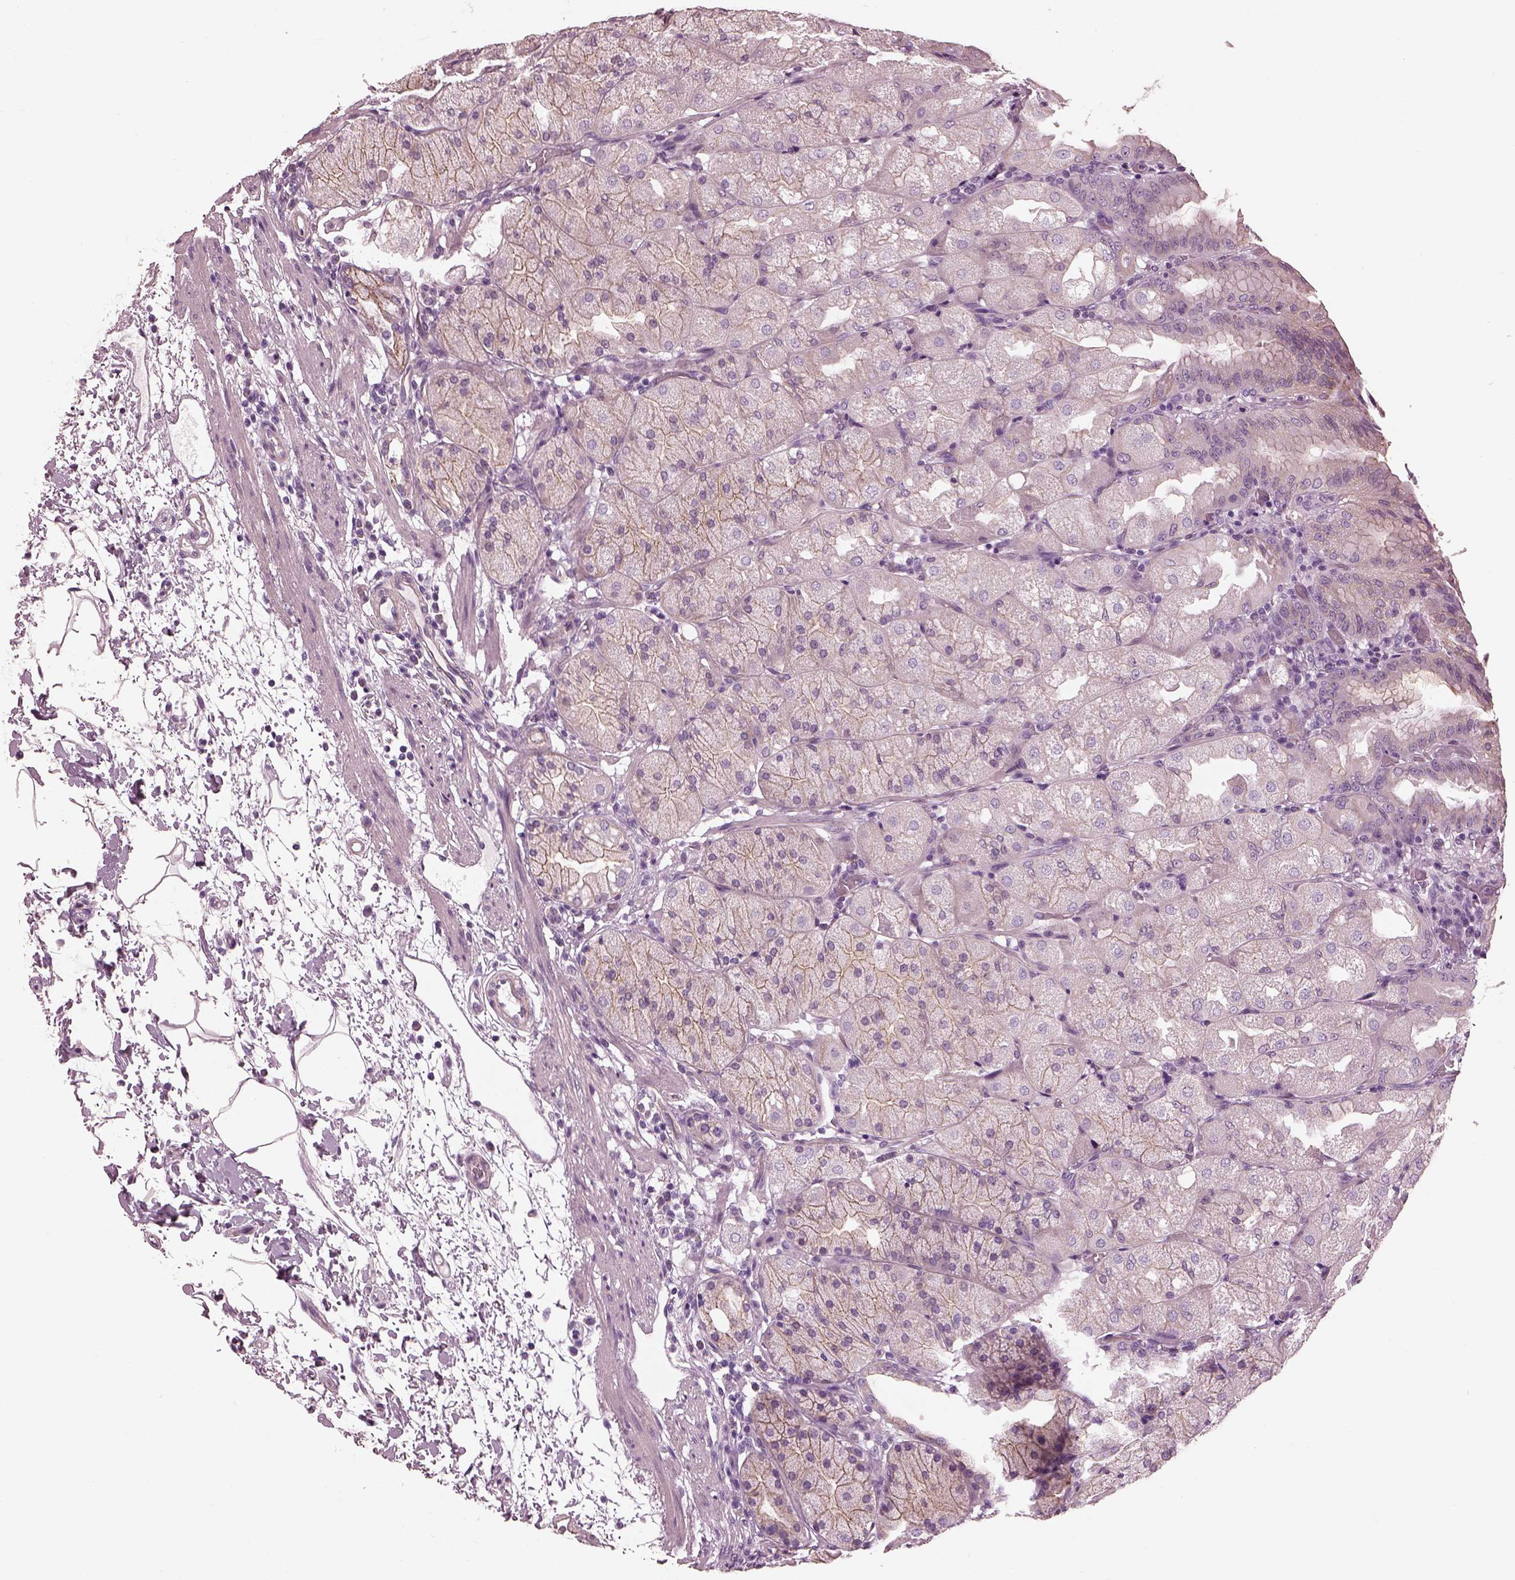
{"staining": {"intensity": "negative", "quantity": "none", "location": "none"}, "tissue": "stomach", "cell_type": "Glandular cells", "image_type": "normal", "snomed": [{"axis": "morphology", "description": "Normal tissue, NOS"}, {"axis": "topography", "description": "Stomach, upper"}, {"axis": "topography", "description": "Stomach"}, {"axis": "topography", "description": "Stomach, lower"}], "caption": "An IHC histopathology image of unremarkable stomach is shown. There is no staining in glandular cells of stomach.", "gene": "BFSP1", "patient": {"sex": "male", "age": 62}}